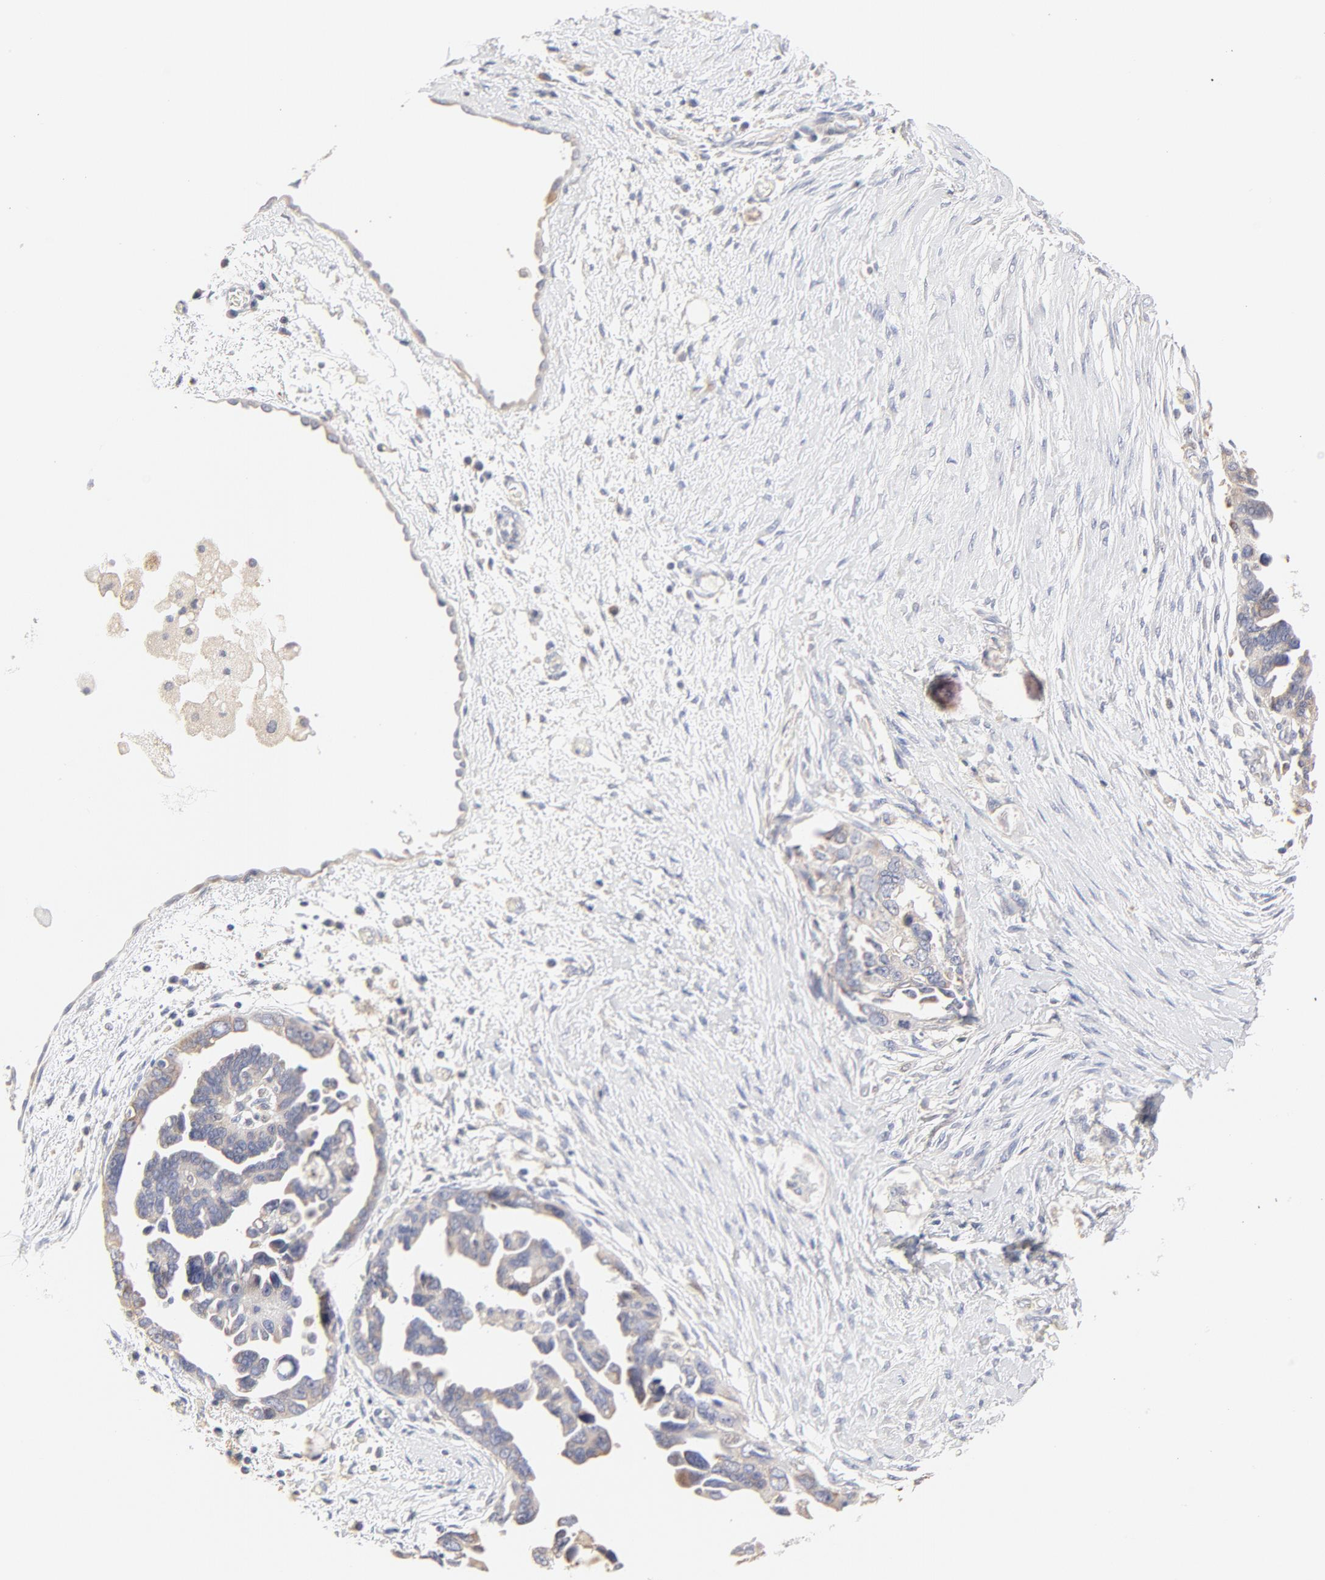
{"staining": {"intensity": "weak", "quantity": "25%-75%", "location": "cytoplasmic/membranous"}, "tissue": "ovarian cancer", "cell_type": "Tumor cells", "image_type": "cancer", "snomed": [{"axis": "morphology", "description": "Cystadenocarcinoma, serous, NOS"}, {"axis": "topography", "description": "Ovary"}], "caption": "Immunohistochemical staining of ovarian cancer shows low levels of weak cytoplasmic/membranous protein expression in about 25%-75% of tumor cells.", "gene": "MTERF2", "patient": {"sex": "female", "age": 63}}